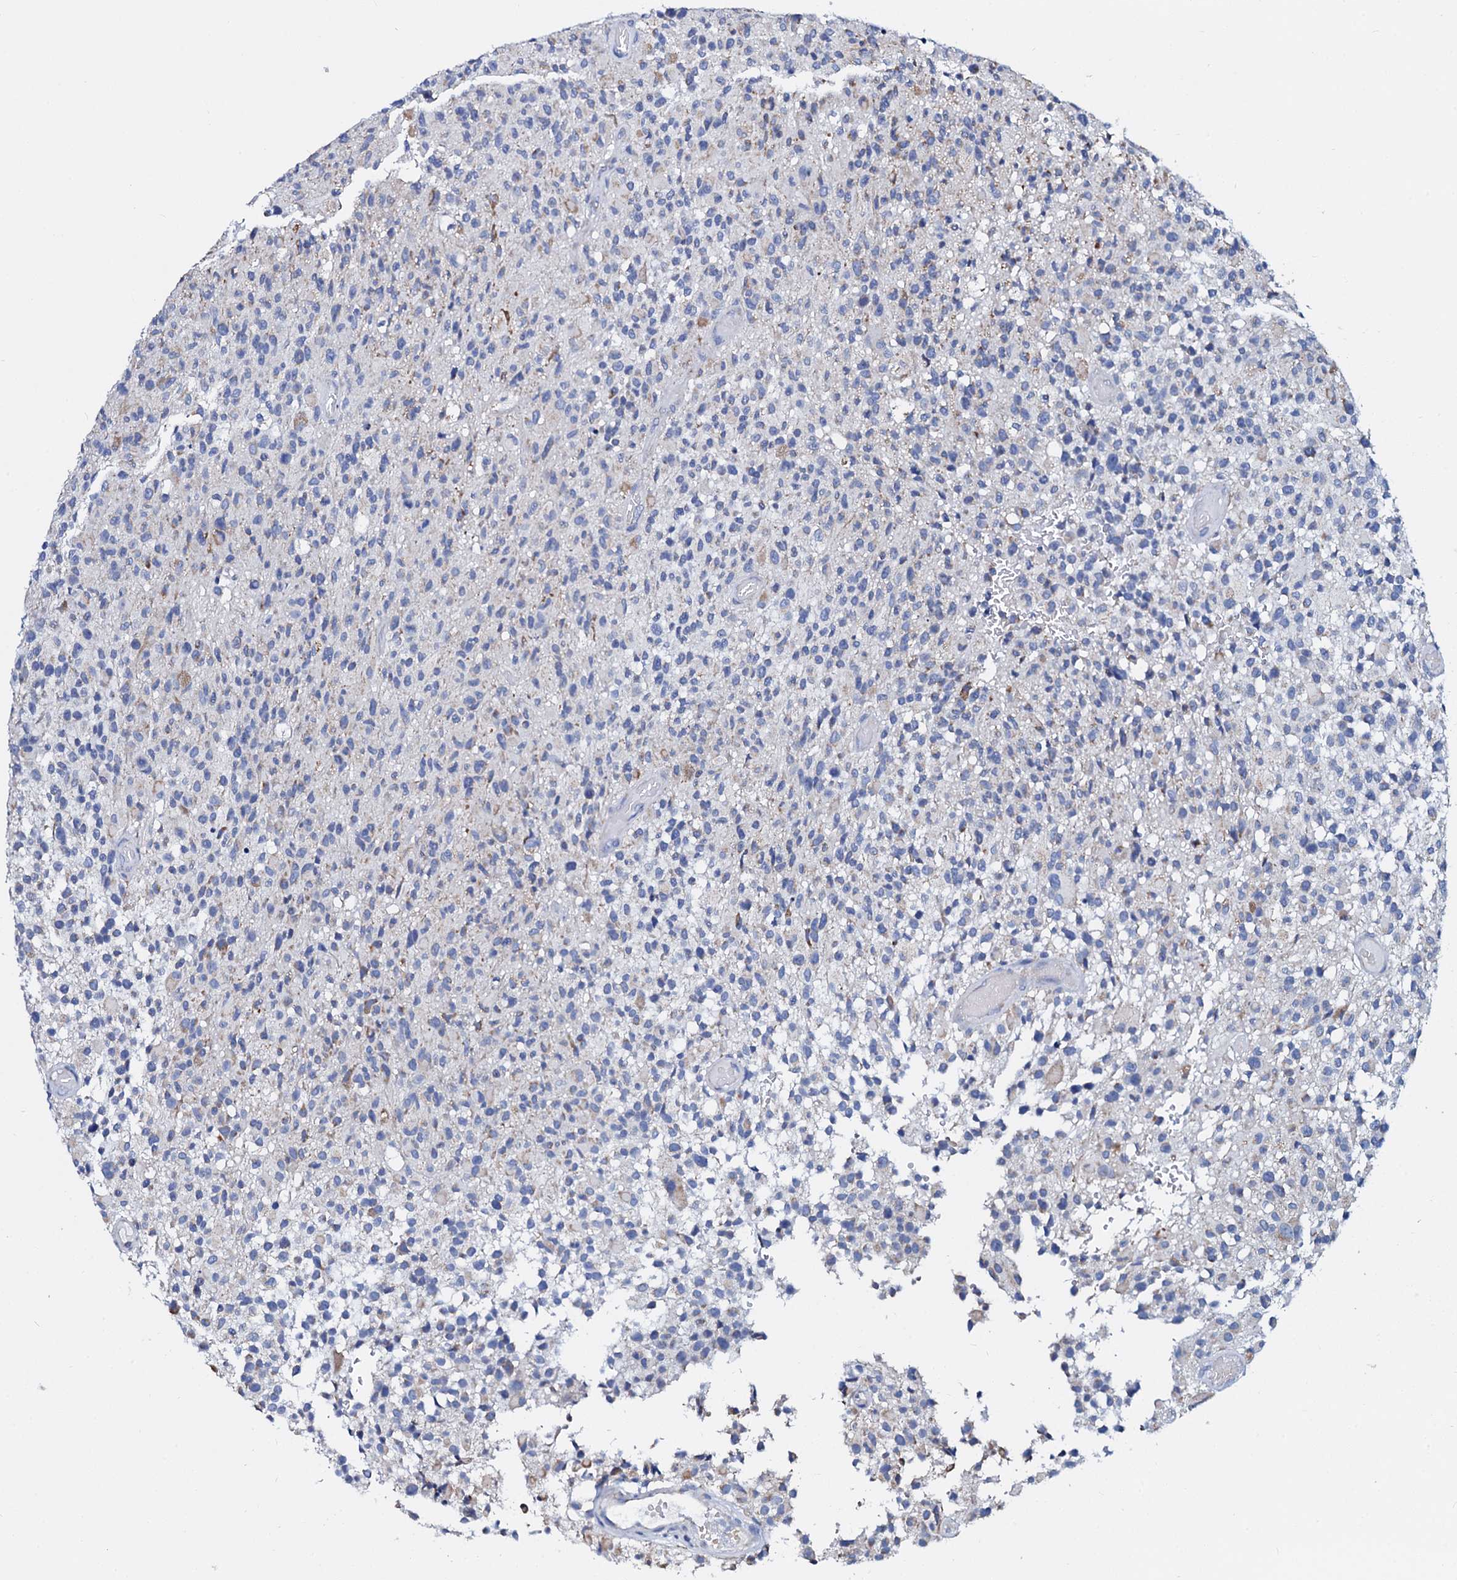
{"staining": {"intensity": "negative", "quantity": "none", "location": "none"}, "tissue": "glioma", "cell_type": "Tumor cells", "image_type": "cancer", "snomed": [{"axis": "morphology", "description": "Glioma, malignant, High grade"}, {"axis": "morphology", "description": "Glioblastoma, NOS"}, {"axis": "topography", "description": "Brain"}], "caption": "Glioma stained for a protein using immunohistochemistry (IHC) demonstrates no expression tumor cells.", "gene": "SLC37A4", "patient": {"sex": "male", "age": 60}}